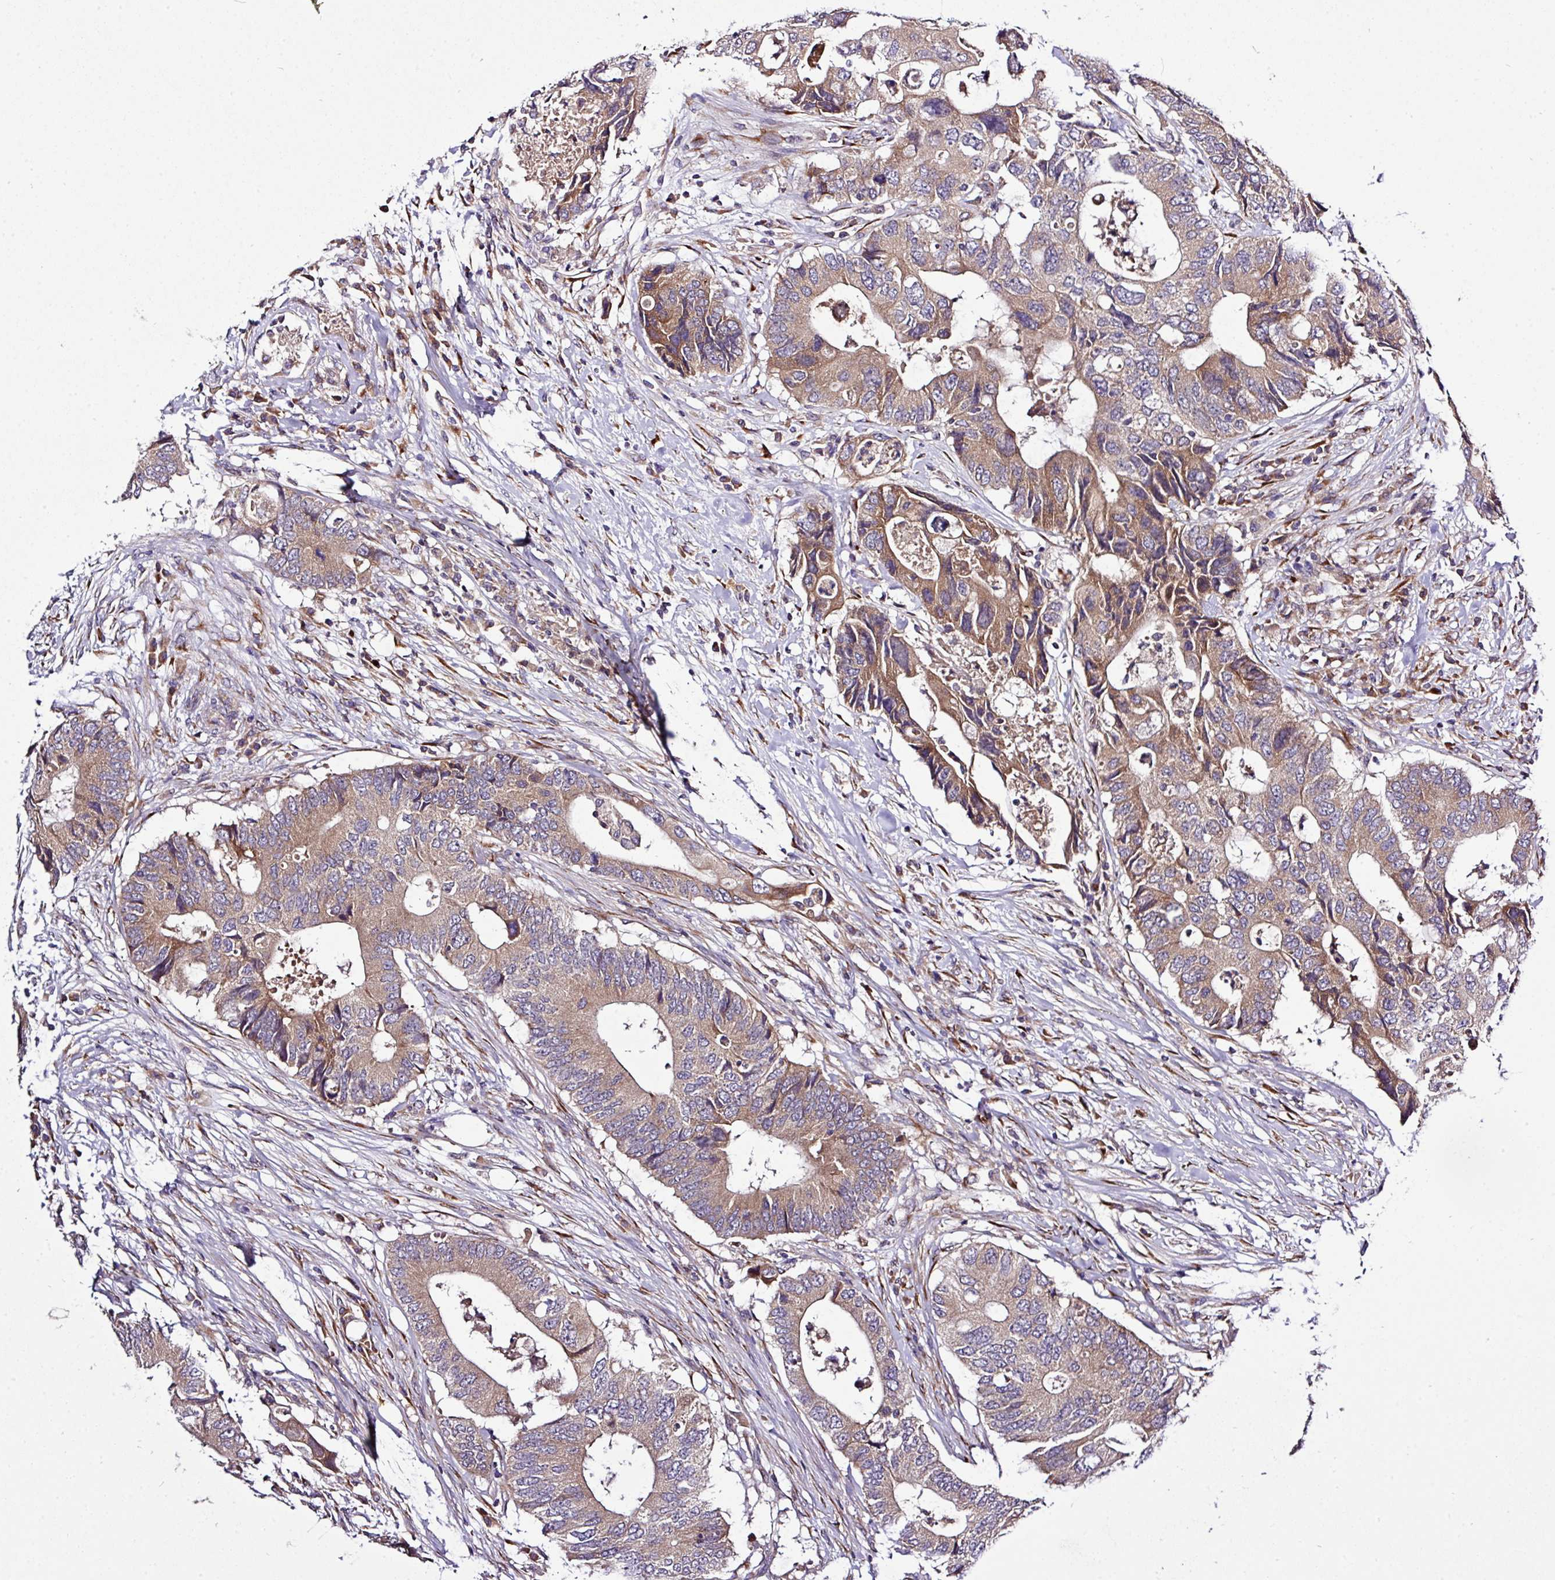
{"staining": {"intensity": "moderate", "quantity": ">75%", "location": "cytoplasmic/membranous"}, "tissue": "colorectal cancer", "cell_type": "Tumor cells", "image_type": "cancer", "snomed": [{"axis": "morphology", "description": "Adenocarcinoma, NOS"}, {"axis": "topography", "description": "Colon"}], "caption": "Tumor cells show medium levels of moderate cytoplasmic/membranous positivity in approximately >75% of cells in colorectal cancer.", "gene": "TM2D2", "patient": {"sex": "male", "age": 71}}